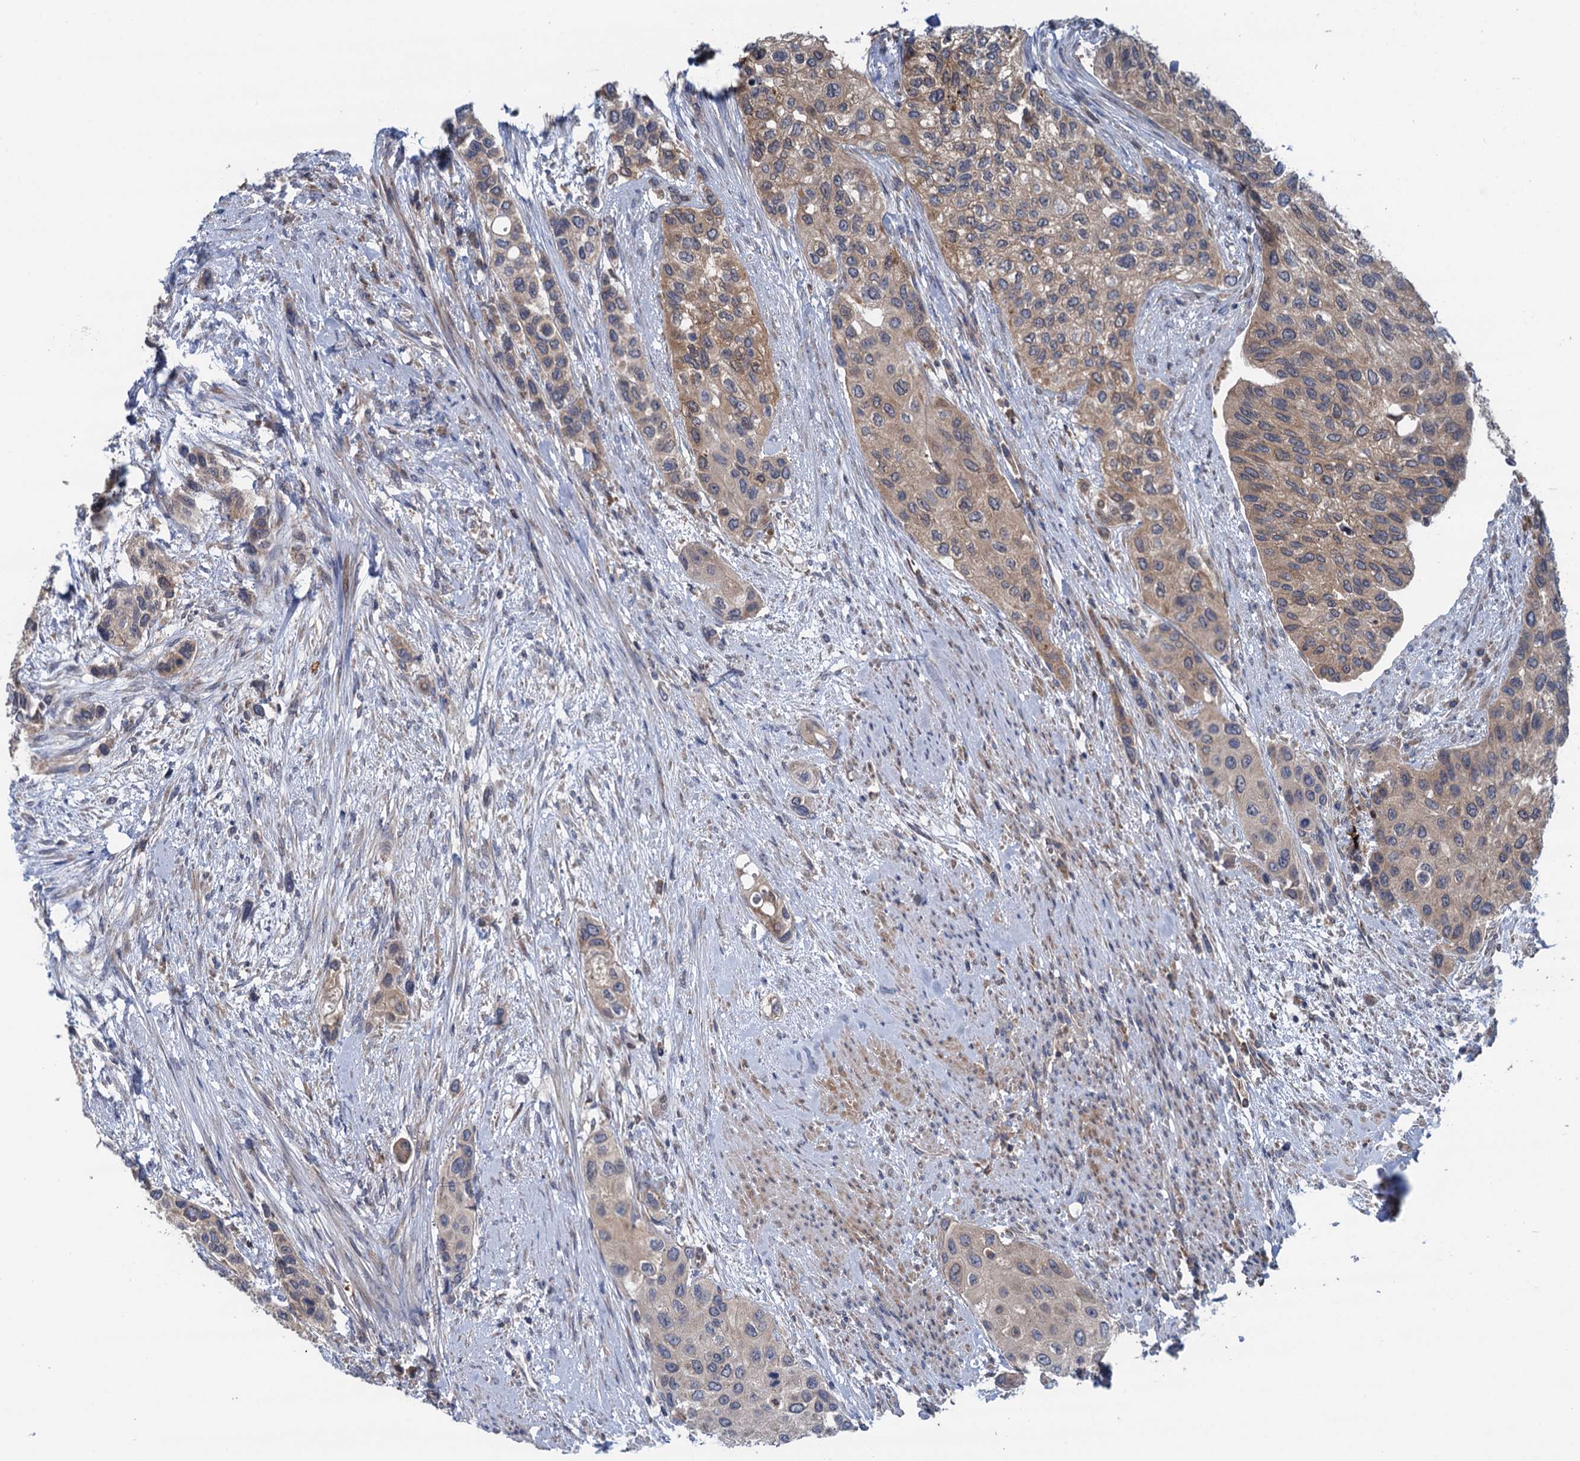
{"staining": {"intensity": "weak", "quantity": ">75%", "location": "cytoplasmic/membranous"}, "tissue": "urothelial cancer", "cell_type": "Tumor cells", "image_type": "cancer", "snomed": [{"axis": "morphology", "description": "Normal tissue, NOS"}, {"axis": "morphology", "description": "Urothelial carcinoma, High grade"}, {"axis": "topography", "description": "Vascular tissue"}, {"axis": "topography", "description": "Urinary bladder"}], "caption": "High-grade urothelial carcinoma tissue reveals weak cytoplasmic/membranous positivity in approximately >75% of tumor cells, visualized by immunohistochemistry. The protein of interest is stained brown, and the nuclei are stained in blue (DAB (3,3'-diaminobenzidine) IHC with brightfield microscopy, high magnification).", "gene": "CNTN5", "patient": {"sex": "female", "age": 56}}